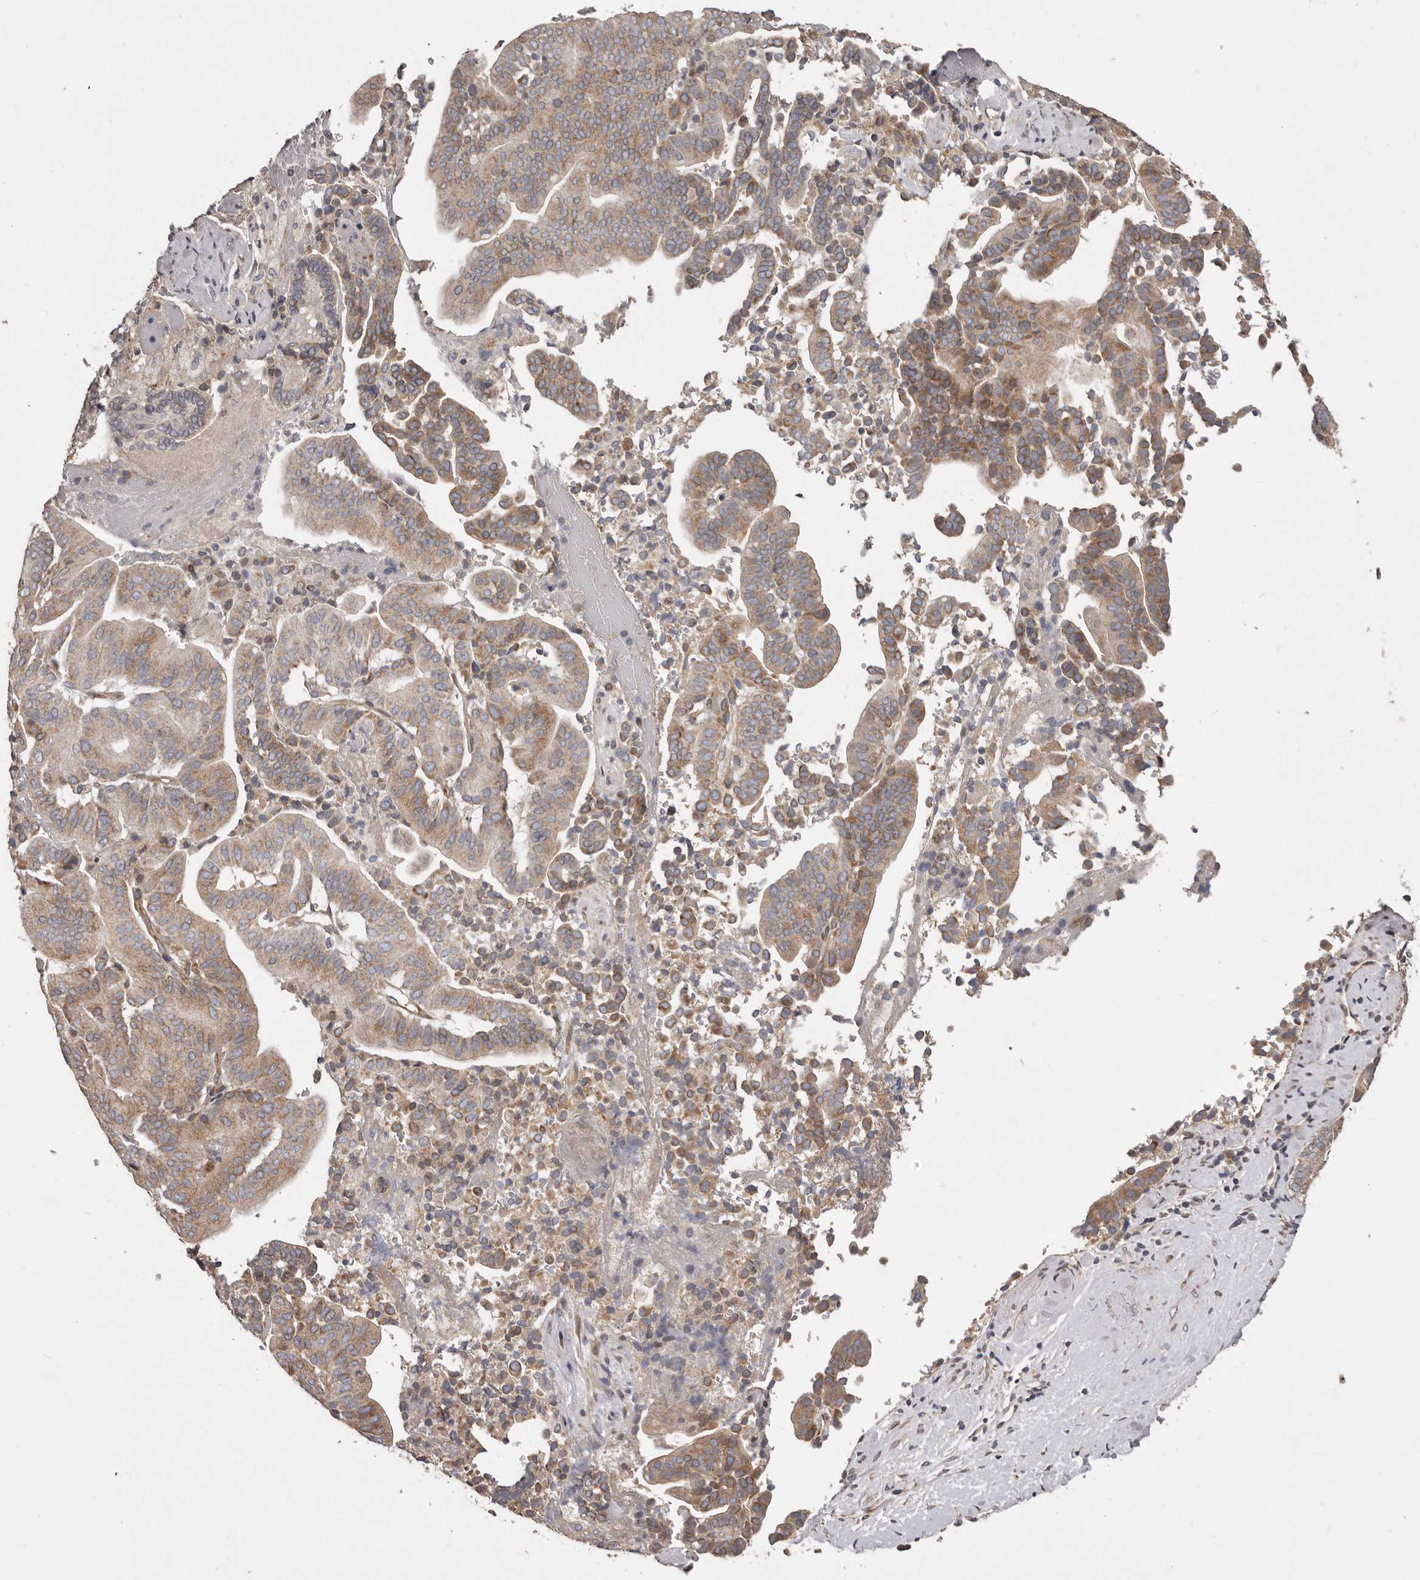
{"staining": {"intensity": "moderate", "quantity": "25%-75%", "location": "cytoplasmic/membranous"}, "tissue": "liver cancer", "cell_type": "Tumor cells", "image_type": "cancer", "snomed": [{"axis": "morphology", "description": "Cholangiocarcinoma"}, {"axis": "topography", "description": "Liver"}], "caption": "Protein expression analysis of human liver cancer (cholangiocarcinoma) reveals moderate cytoplasmic/membranous expression in approximately 25%-75% of tumor cells.", "gene": "ARMCX1", "patient": {"sex": "female", "age": 75}}